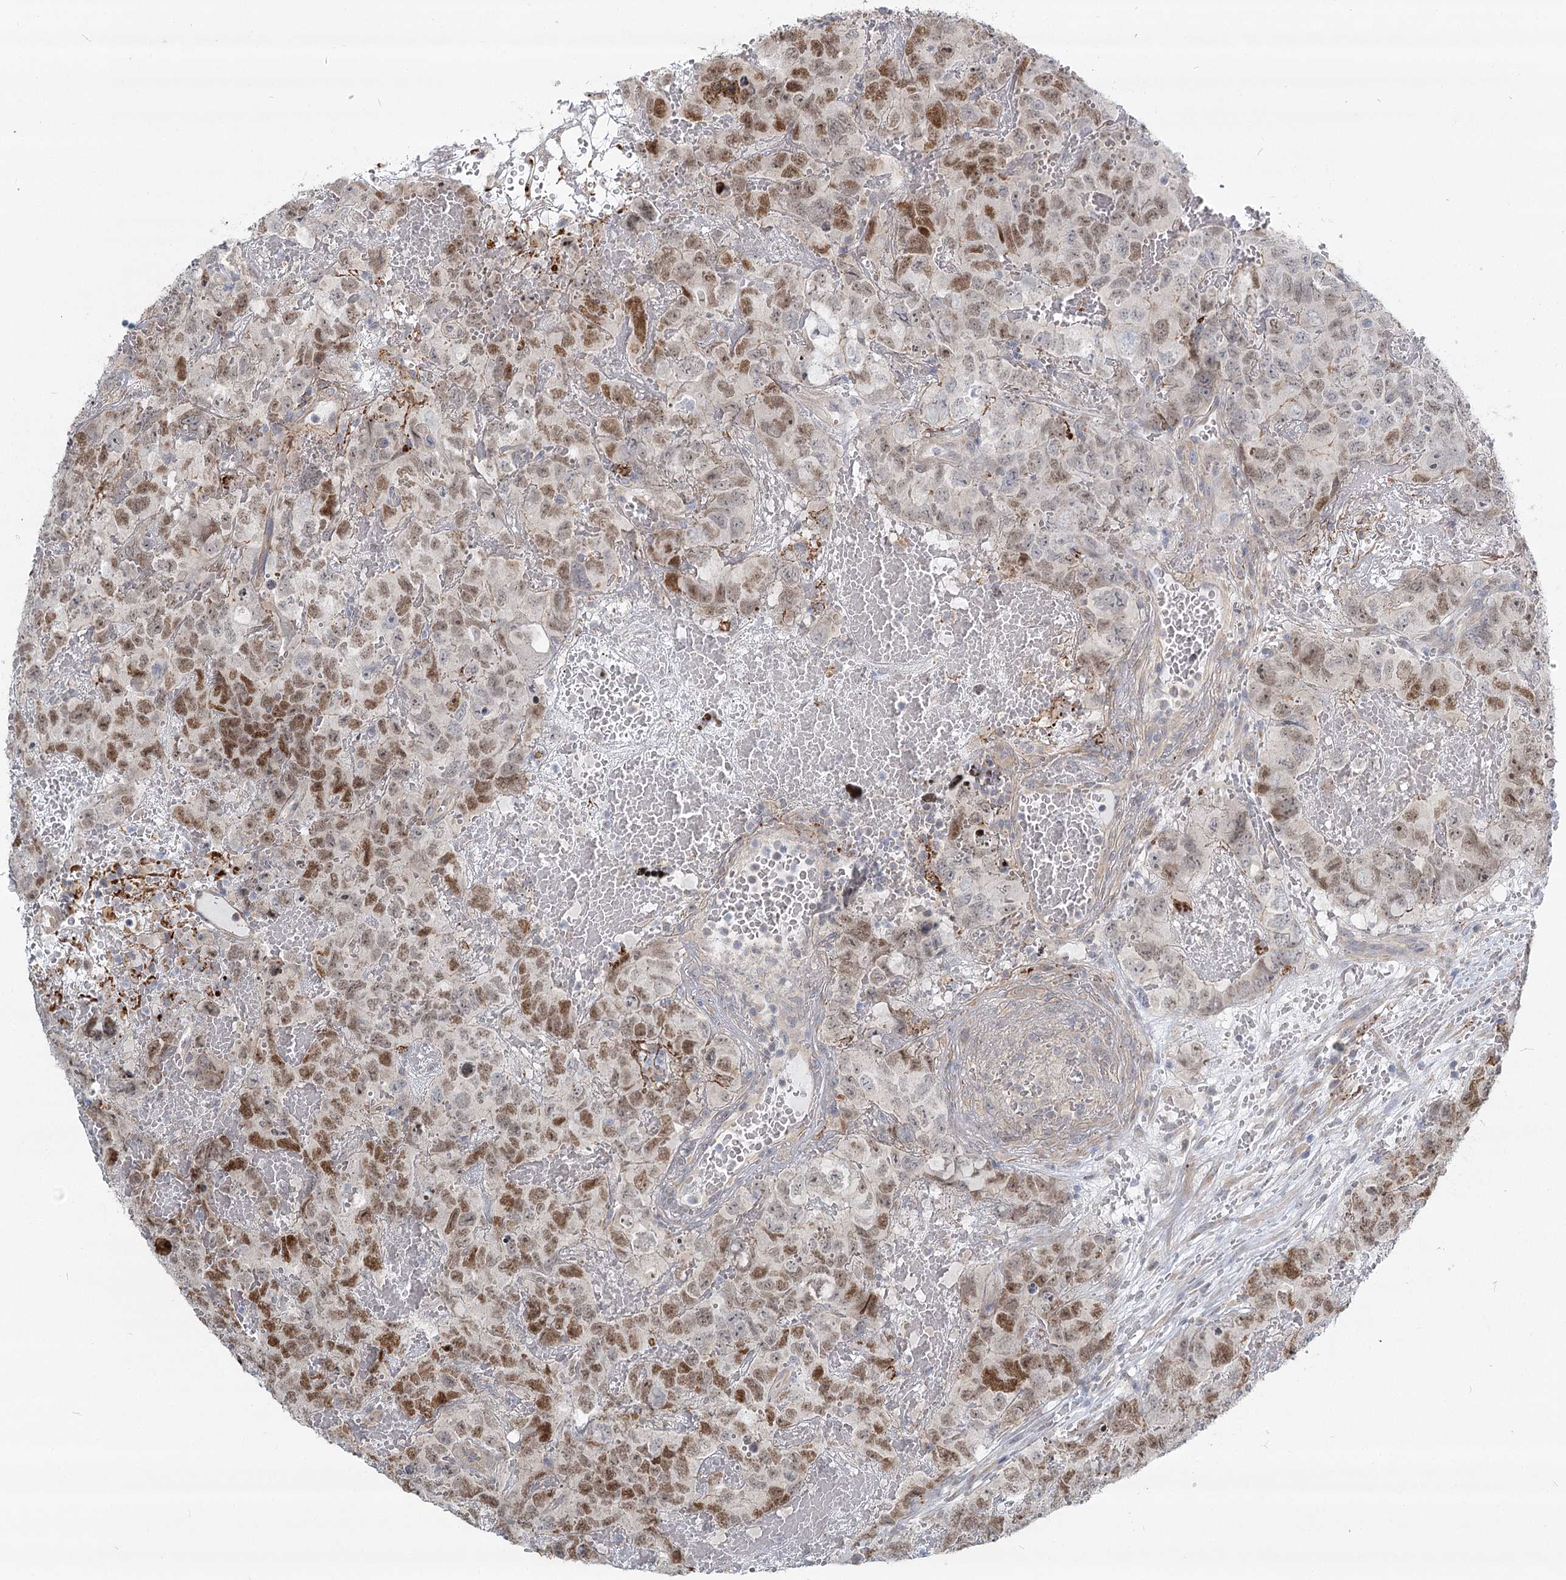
{"staining": {"intensity": "moderate", "quantity": ">75%", "location": "nuclear"}, "tissue": "testis cancer", "cell_type": "Tumor cells", "image_type": "cancer", "snomed": [{"axis": "morphology", "description": "Carcinoma, Embryonal, NOS"}, {"axis": "topography", "description": "Testis"}], "caption": "Testis cancer stained with a brown dye shows moderate nuclear positive staining in about >75% of tumor cells.", "gene": "SPINK13", "patient": {"sex": "male", "age": 45}}